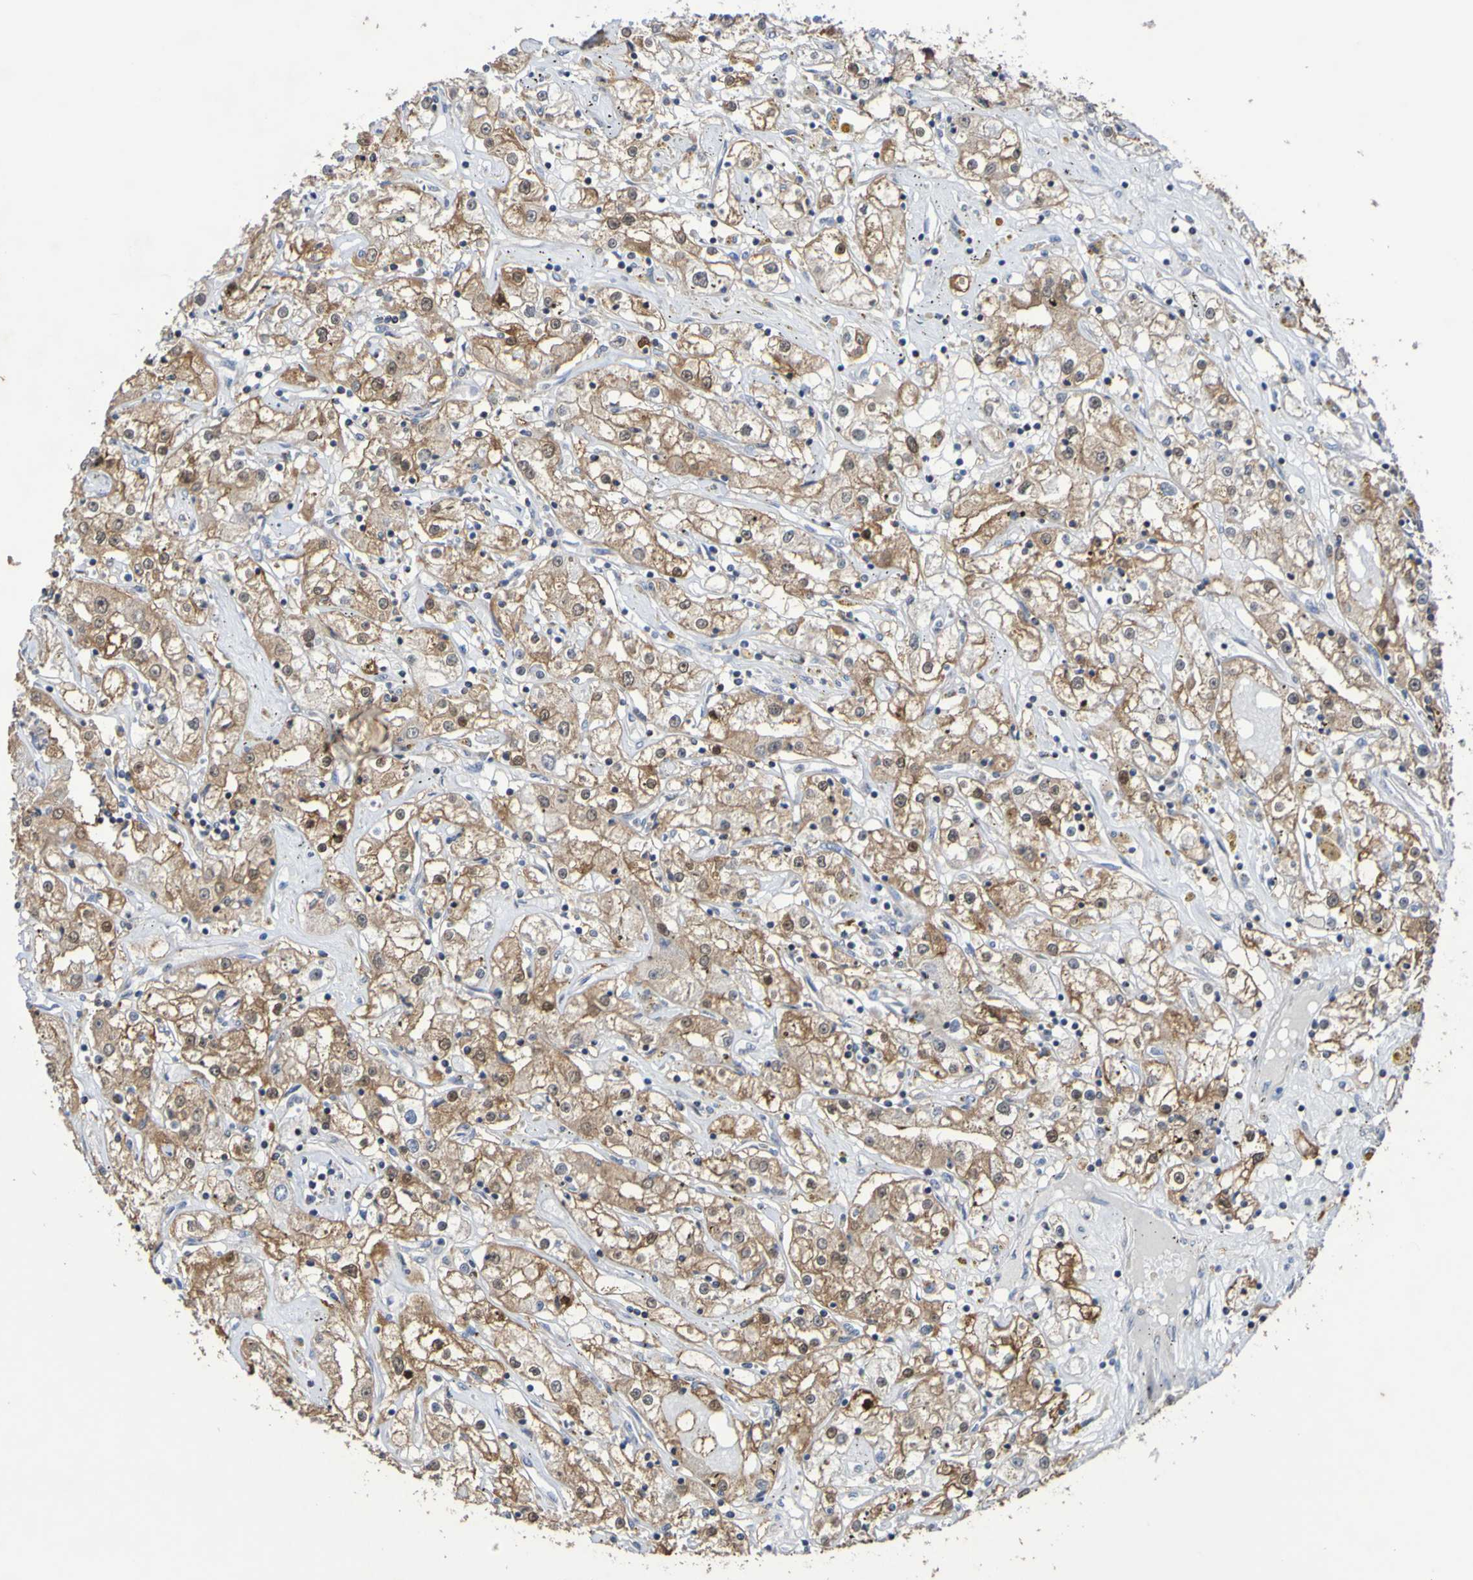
{"staining": {"intensity": "moderate", "quantity": ">75%", "location": "cytoplasmic/membranous,nuclear"}, "tissue": "renal cancer", "cell_type": "Tumor cells", "image_type": "cancer", "snomed": [{"axis": "morphology", "description": "Adenocarcinoma, NOS"}, {"axis": "topography", "description": "Kidney"}], "caption": "This image displays renal adenocarcinoma stained with immunohistochemistry to label a protein in brown. The cytoplasmic/membranous and nuclear of tumor cells show moderate positivity for the protein. Nuclei are counter-stained blue.", "gene": "C3orf18", "patient": {"sex": "male", "age": 56}}